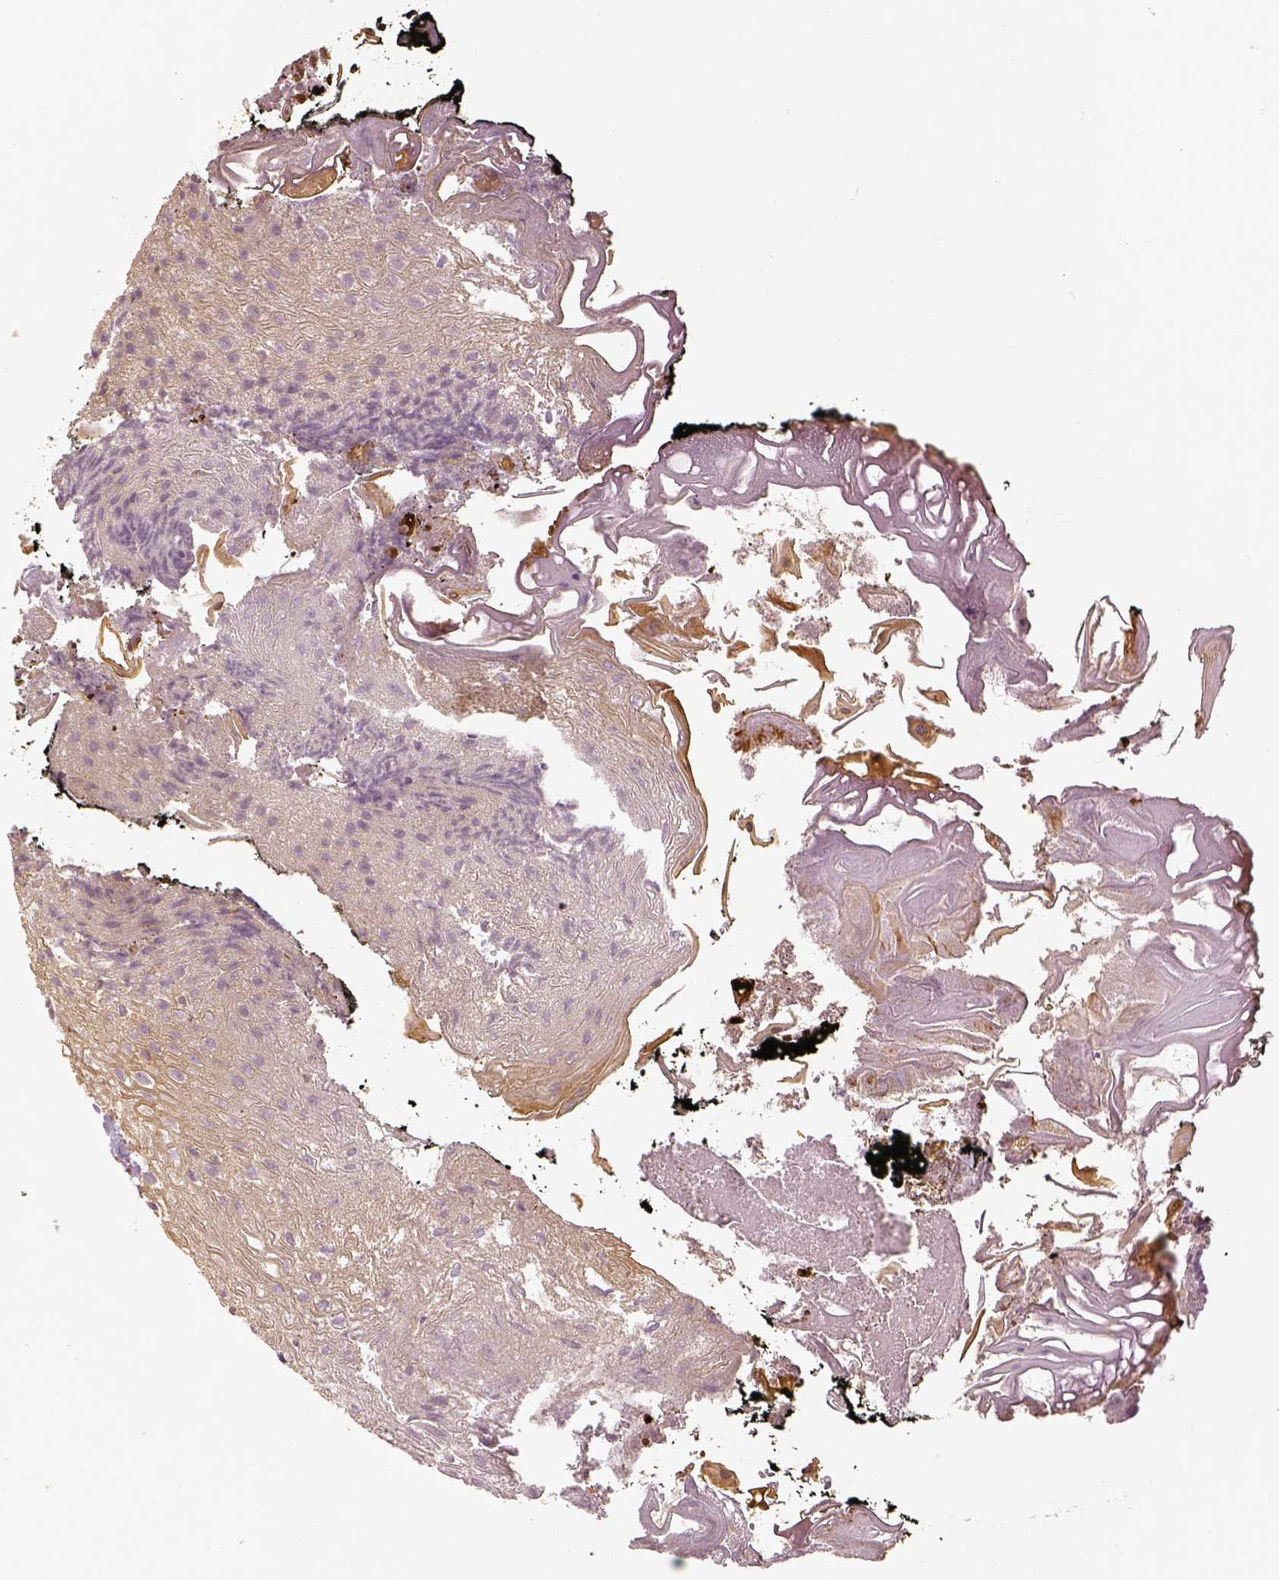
{"staining": {"intensity": "moderate", "quantity": "25%-75%", "location": "cytoplasmic/membranous,nuclear"}, "tissue": "oral mucosa", "cell_type": "Squamous epithelial cells", "image_type": "normal", "snomed": [{"axis": "morphology", "description": "Normal tissue, NOS"}, {"axis": "morphology", "description": "Squamous cell carcinoma, NOS"}, {"axis": "topography", "description": "Oral tissue"}, {"axis": "topography", "description": "Head-Neck"}], "caption": "The micrograph reveals staining of benign oral mucosa, revealing moderate cytoplasmic/membranous,nuclear protein expression (brown color) within squamous epithelial cells. The staining is performed using DAB brown chromogen to label protein expression. The nuclei are counter-stained blue using hematoxylin.", "gene": "VEGFA", "patient": {"sex": "male", "age": 69}}